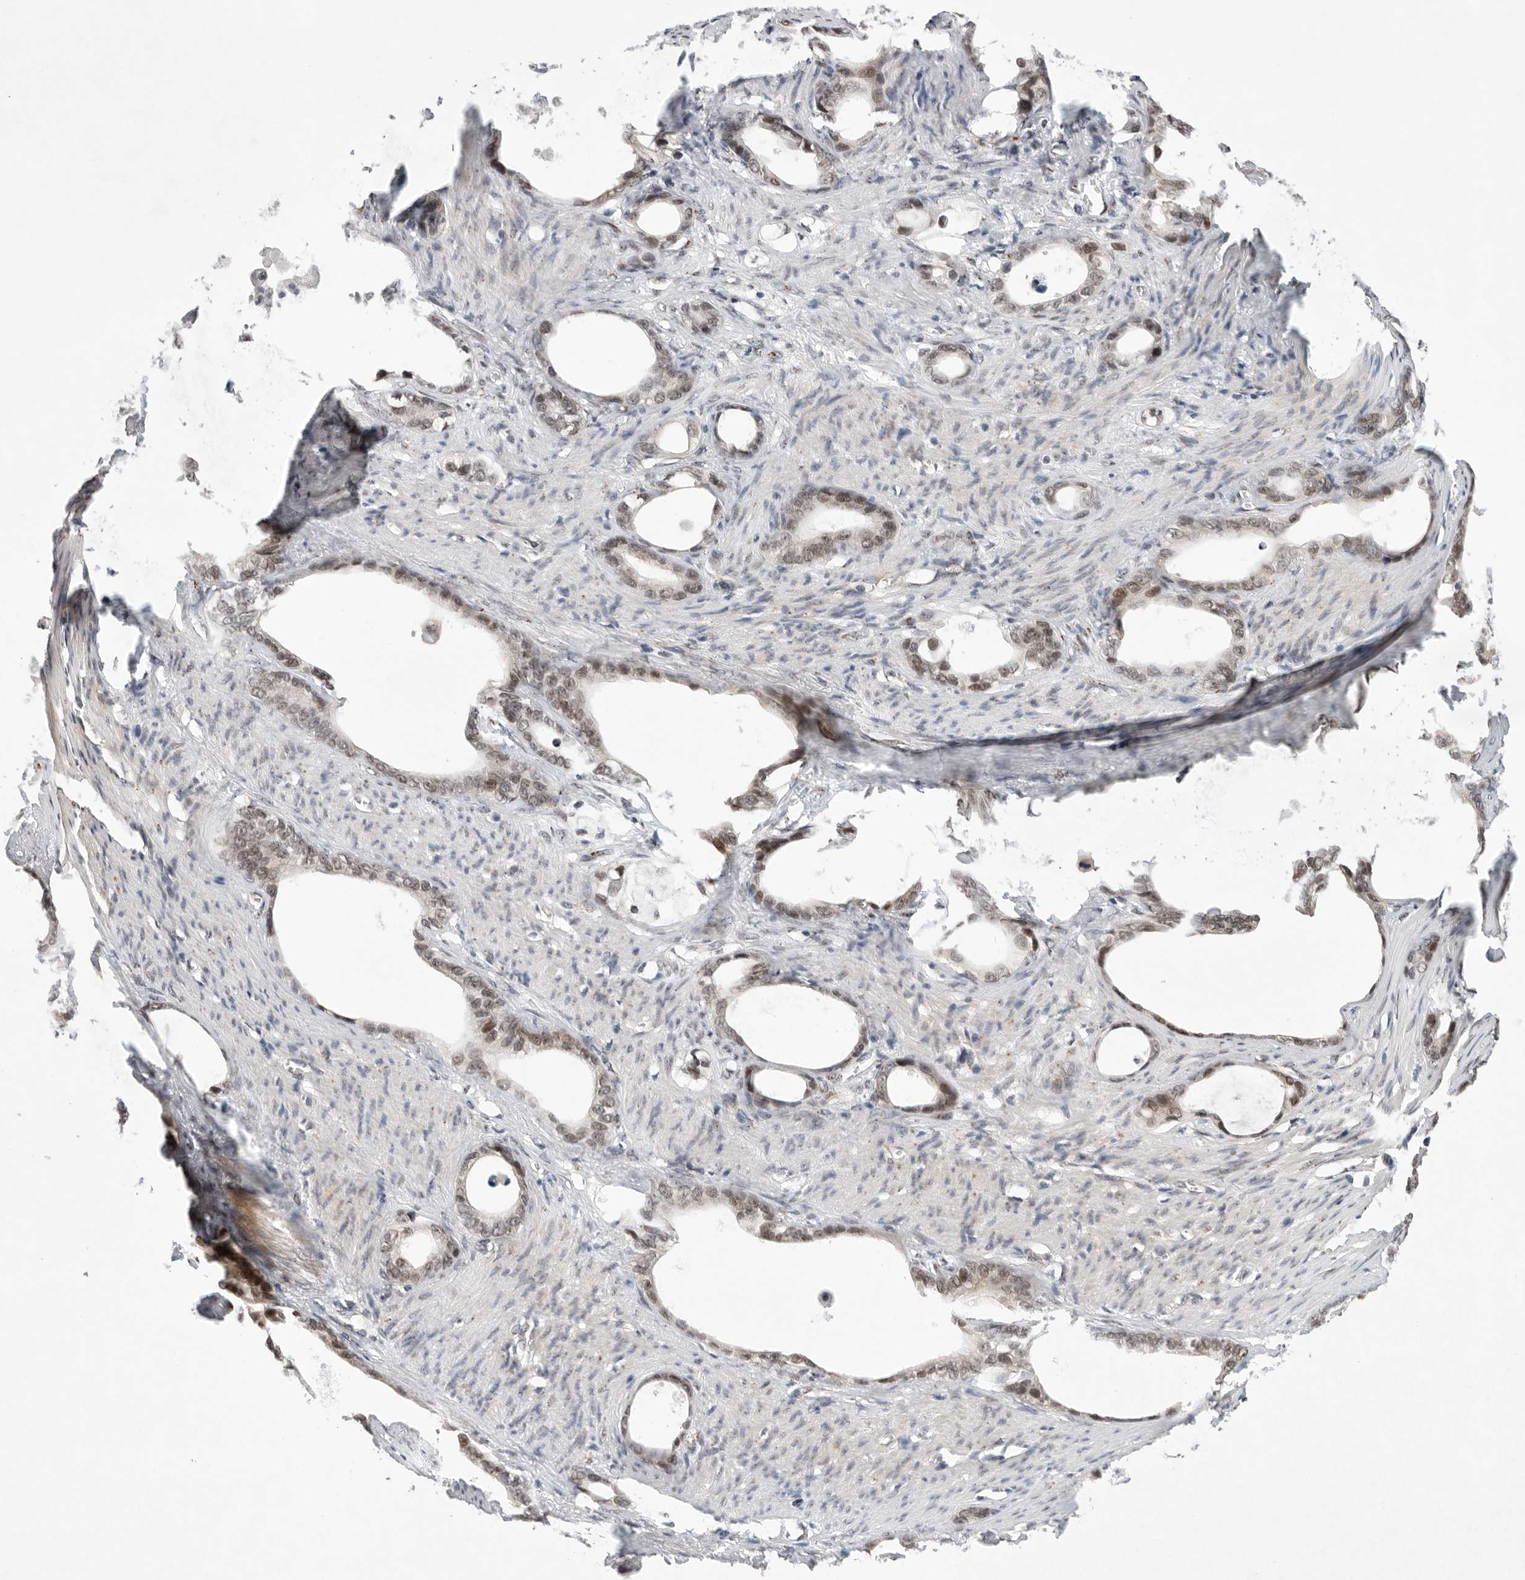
{"staining": {"intensity": "moderate", "quantity": ">75%", "location": "nuclear"}, "tissue": "stomach cancer", "cell_type": "Tumor cells", "image_type": "cancer", "snomed": [{"axis": "morphology", "description": "Adenocarcinoma, NOS"}, {"axis": "topography", "description": "Stomach"}], "caption": "There is medium levels of moderate nuclear expression in tumor cells of stomach adenocarcinoma, as demonstrated by immunohistochemical staining (brown color).", "gene": "LEMD3", "patient": {"sex": "female", "age": 75}}